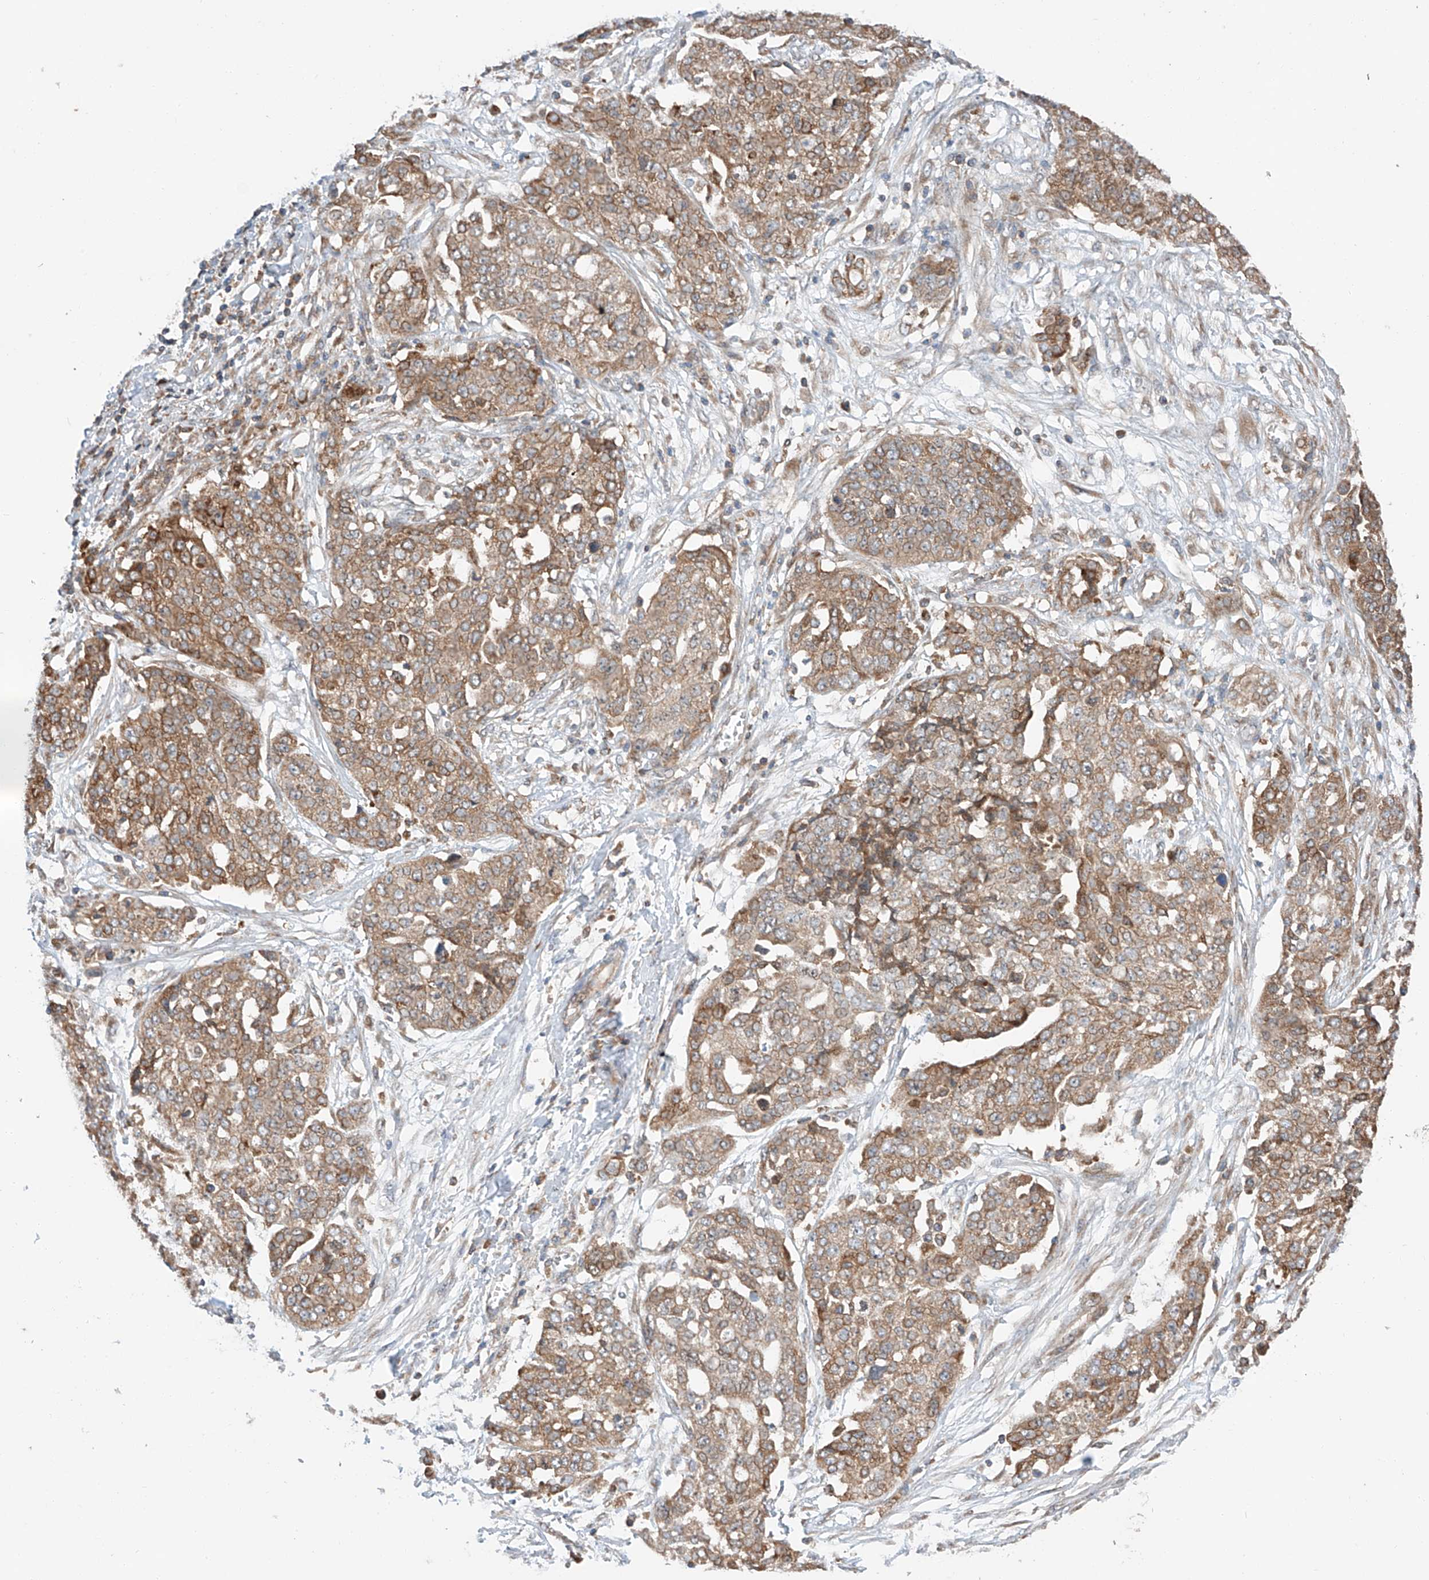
{"staining": {"intensity": "moderate", "quantity": ">75%", "location": "cytoplasmic/membranous"}, "tissue": "ovarian cancer", "cell_type": "Tumor cells", "image_type": "cancer", "snomed": [{"axis": "morphology", "description": "Cystadenocarcinoma, serous, NOS"}, {"axis": "topography", "description": "Soft tissue"}, {"axis": "topography", "description": "Ovary"}], "caption": "The immunohistochemical stain shows moderate cytoplasmic/membranous staining in tumor cells of serous cystadenocarcinoma (ovarian) tissue. Nuclei are stained in blue.", "gene": "RUSC1", "patient": {"sex": "female", "age": 57}}